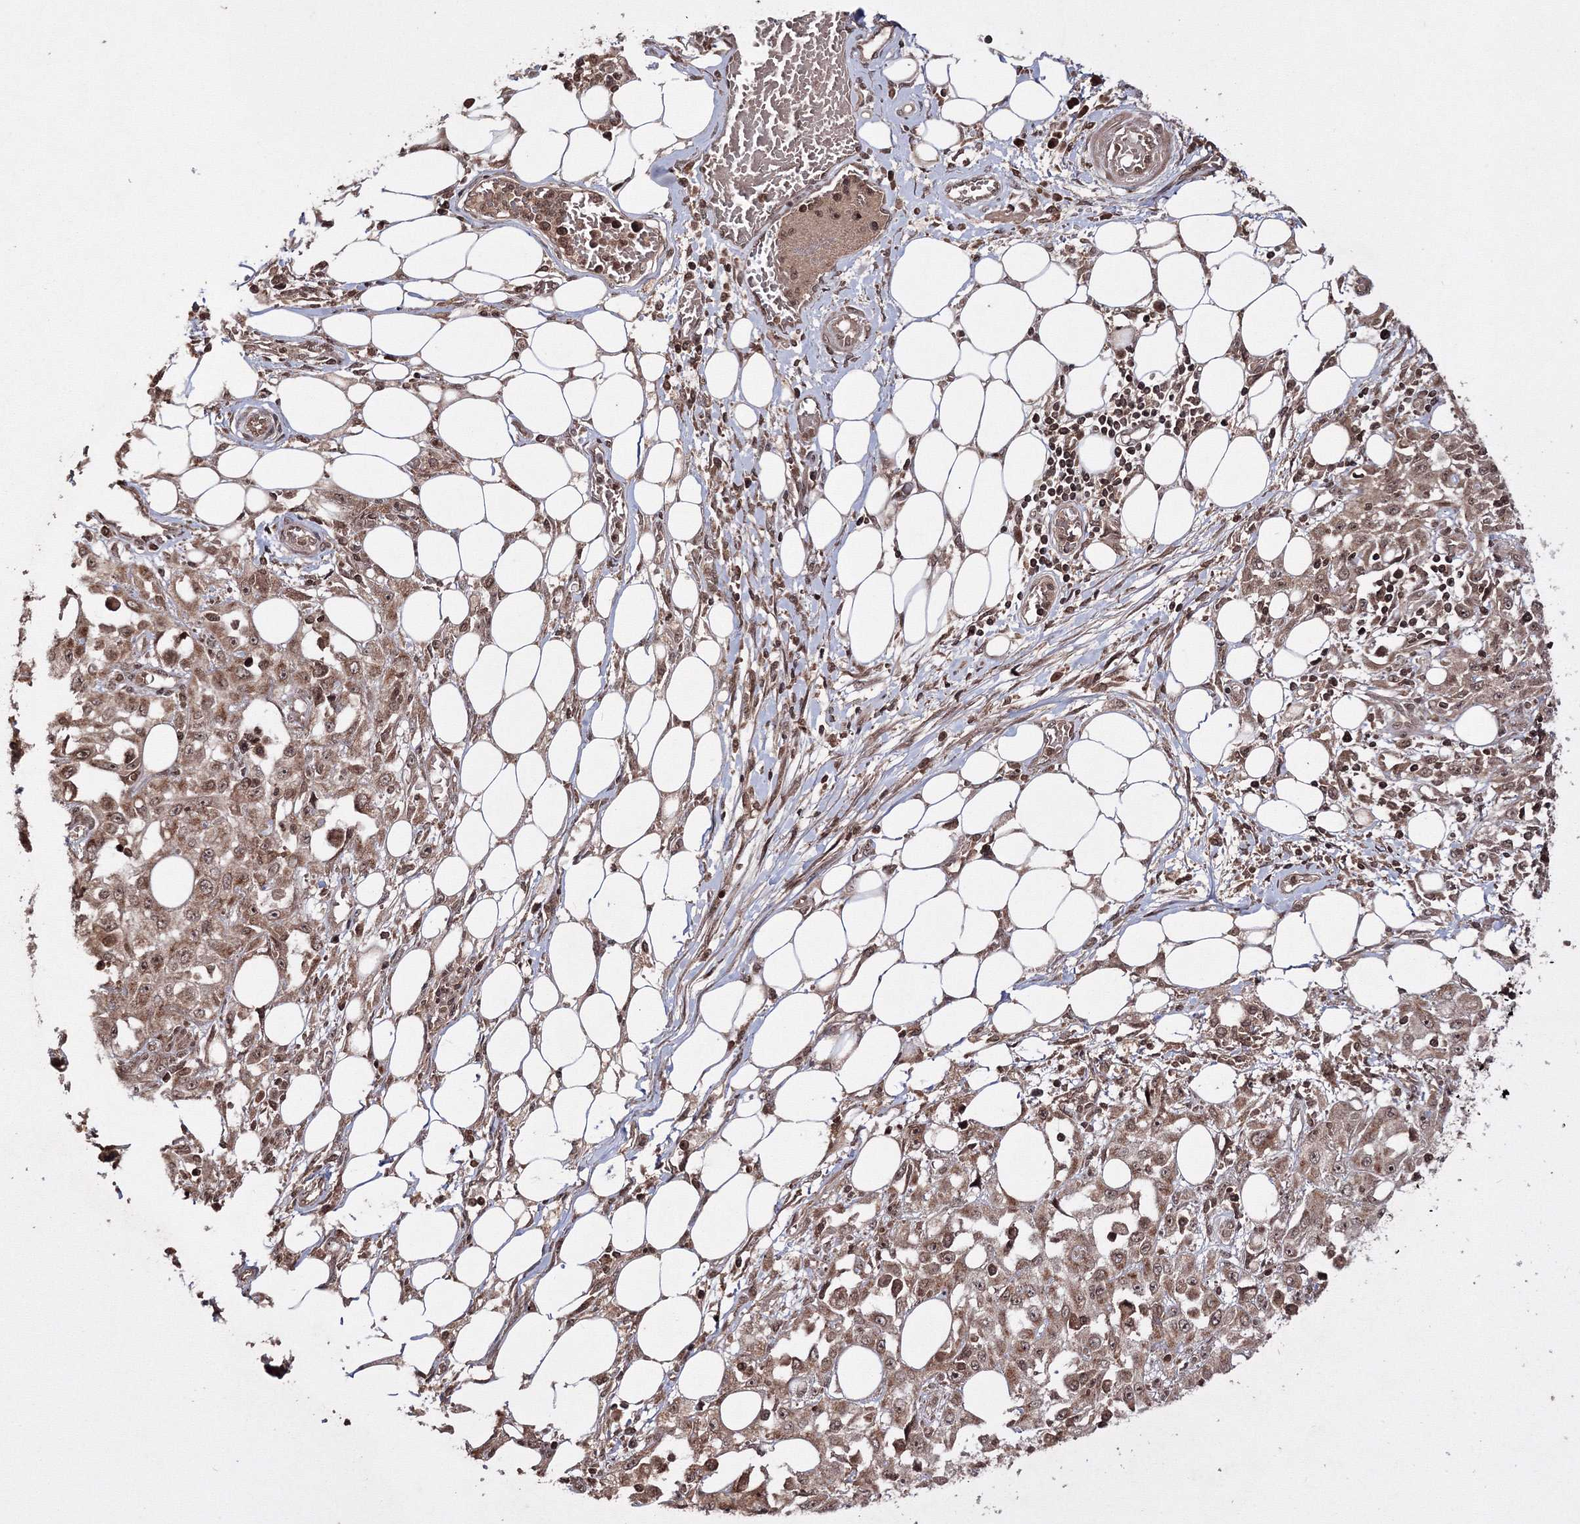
{"staining": {"intensity": "moderate", "quantity": ">75%", "location": "cytoplasmic/membranous,nuclear"}, "tissue": "skin cancer", "cell_type": "Tumor cells", "image_type": "cancer", "snomed": [{"axis": "morphology", "description": "Squamous cell carcinoma, NOS"}, {"axis": "morphology", "description": "Squamous cell carcinoma, metastatic, NOS"}, {"axis": "topography", "description": "Skin"}, {"axis": "topography", "description": "Lymph node"}], "caption": "Brown immunohistochemical staining in human metastatic squamous cell carcinoma (skin) displays moderate cytoplasmic/membranous and nuclear staining in approximately >75% of tumor cells.", "gene": "PEX13", "patient": {"sex": "male", "age": 75}}